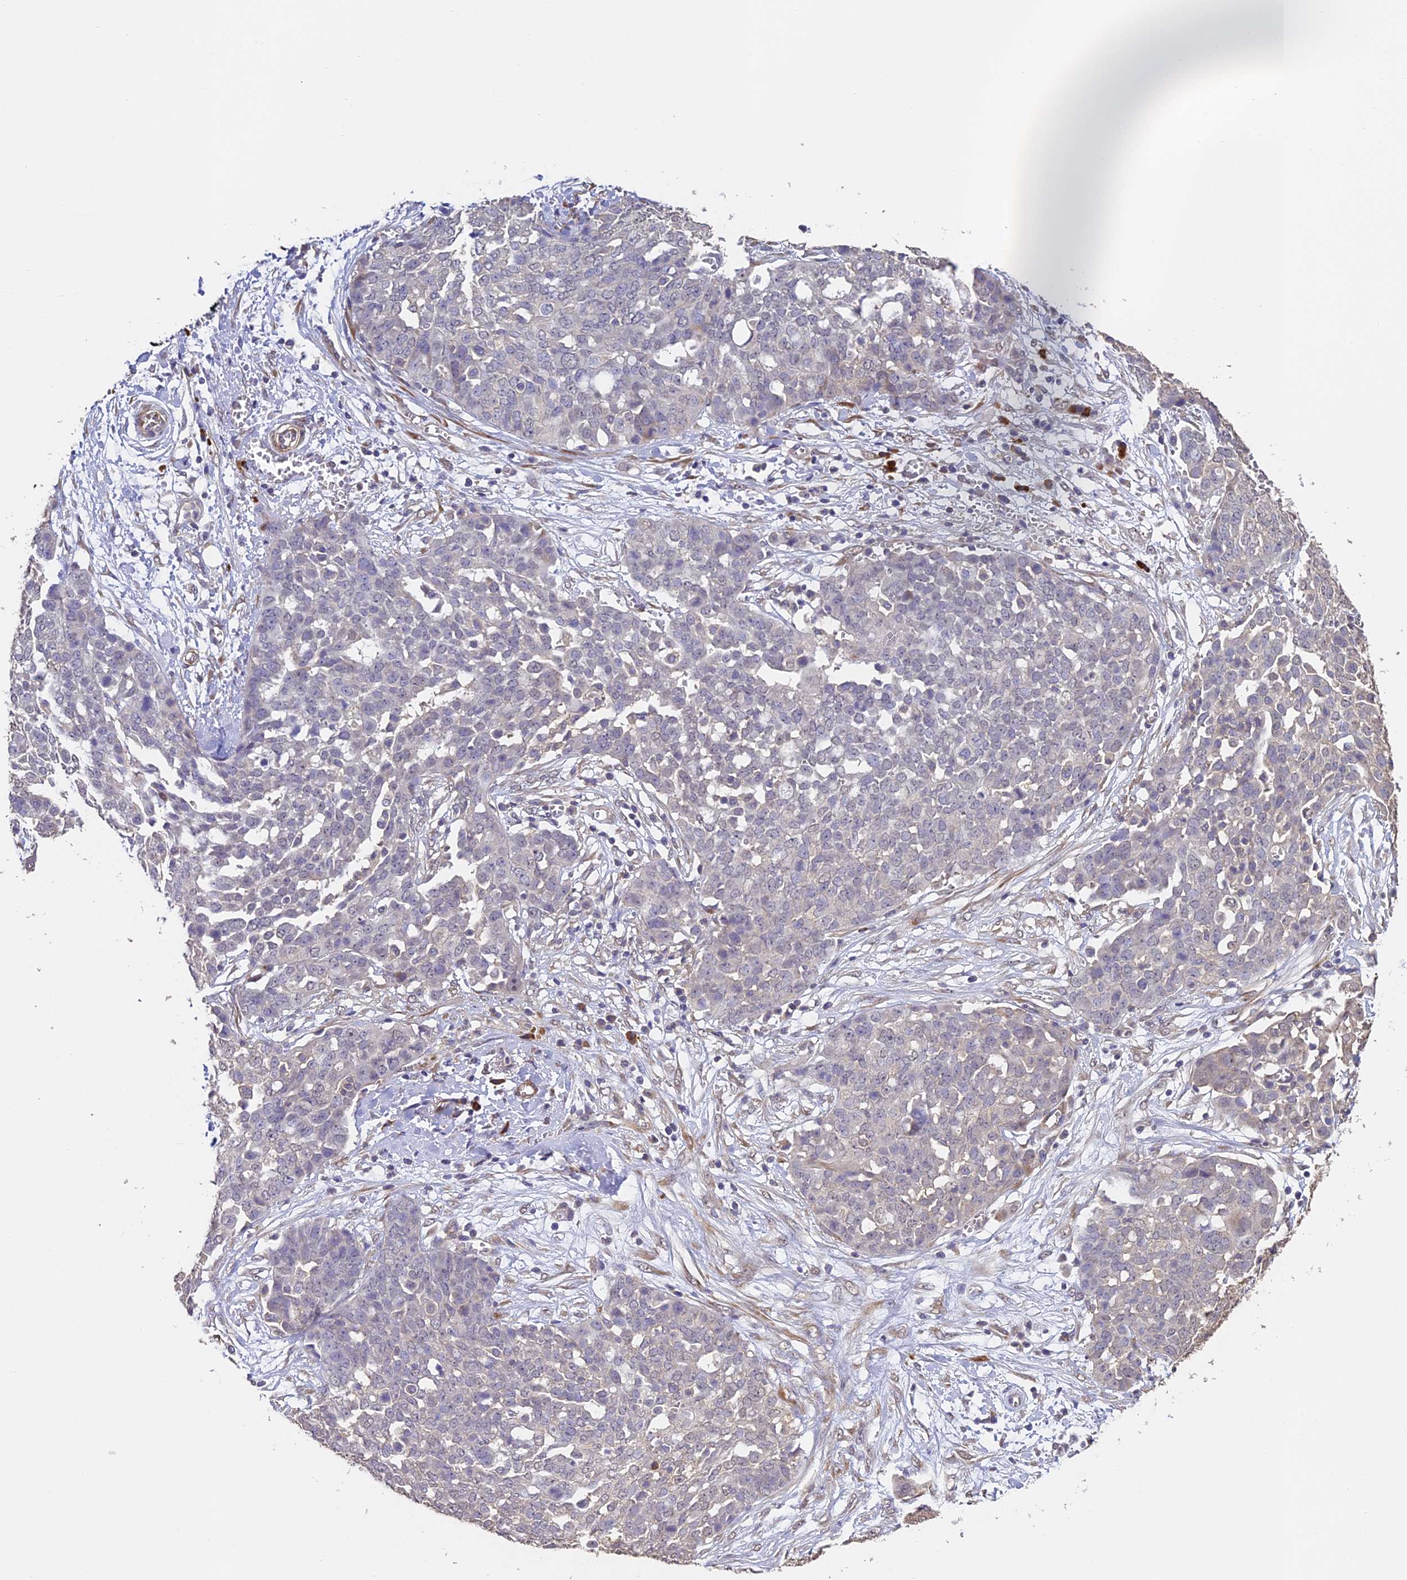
{"staining": {"intensity": "negative", "quantity": "none", "location": "none"}, "tissue": "ovarian cancer", "cell_type": "Tumor cells", "image_type": "cancer", "snomed": [{"axis": "morphology", "description": "Cystadenocarcinoma, serous, NOS"}, {"axis": "topography", "description": "Soft tissue"}, {"axis": "topography", "description": "Ovary"}], "caption": "Serous cystadenocarcinoma (ovarian) was stained to show a protein in brown. There is no significant positivity in tumor cells.", "gene": "SLC11A1", "patient": {"sex": "female", "age": 57}}